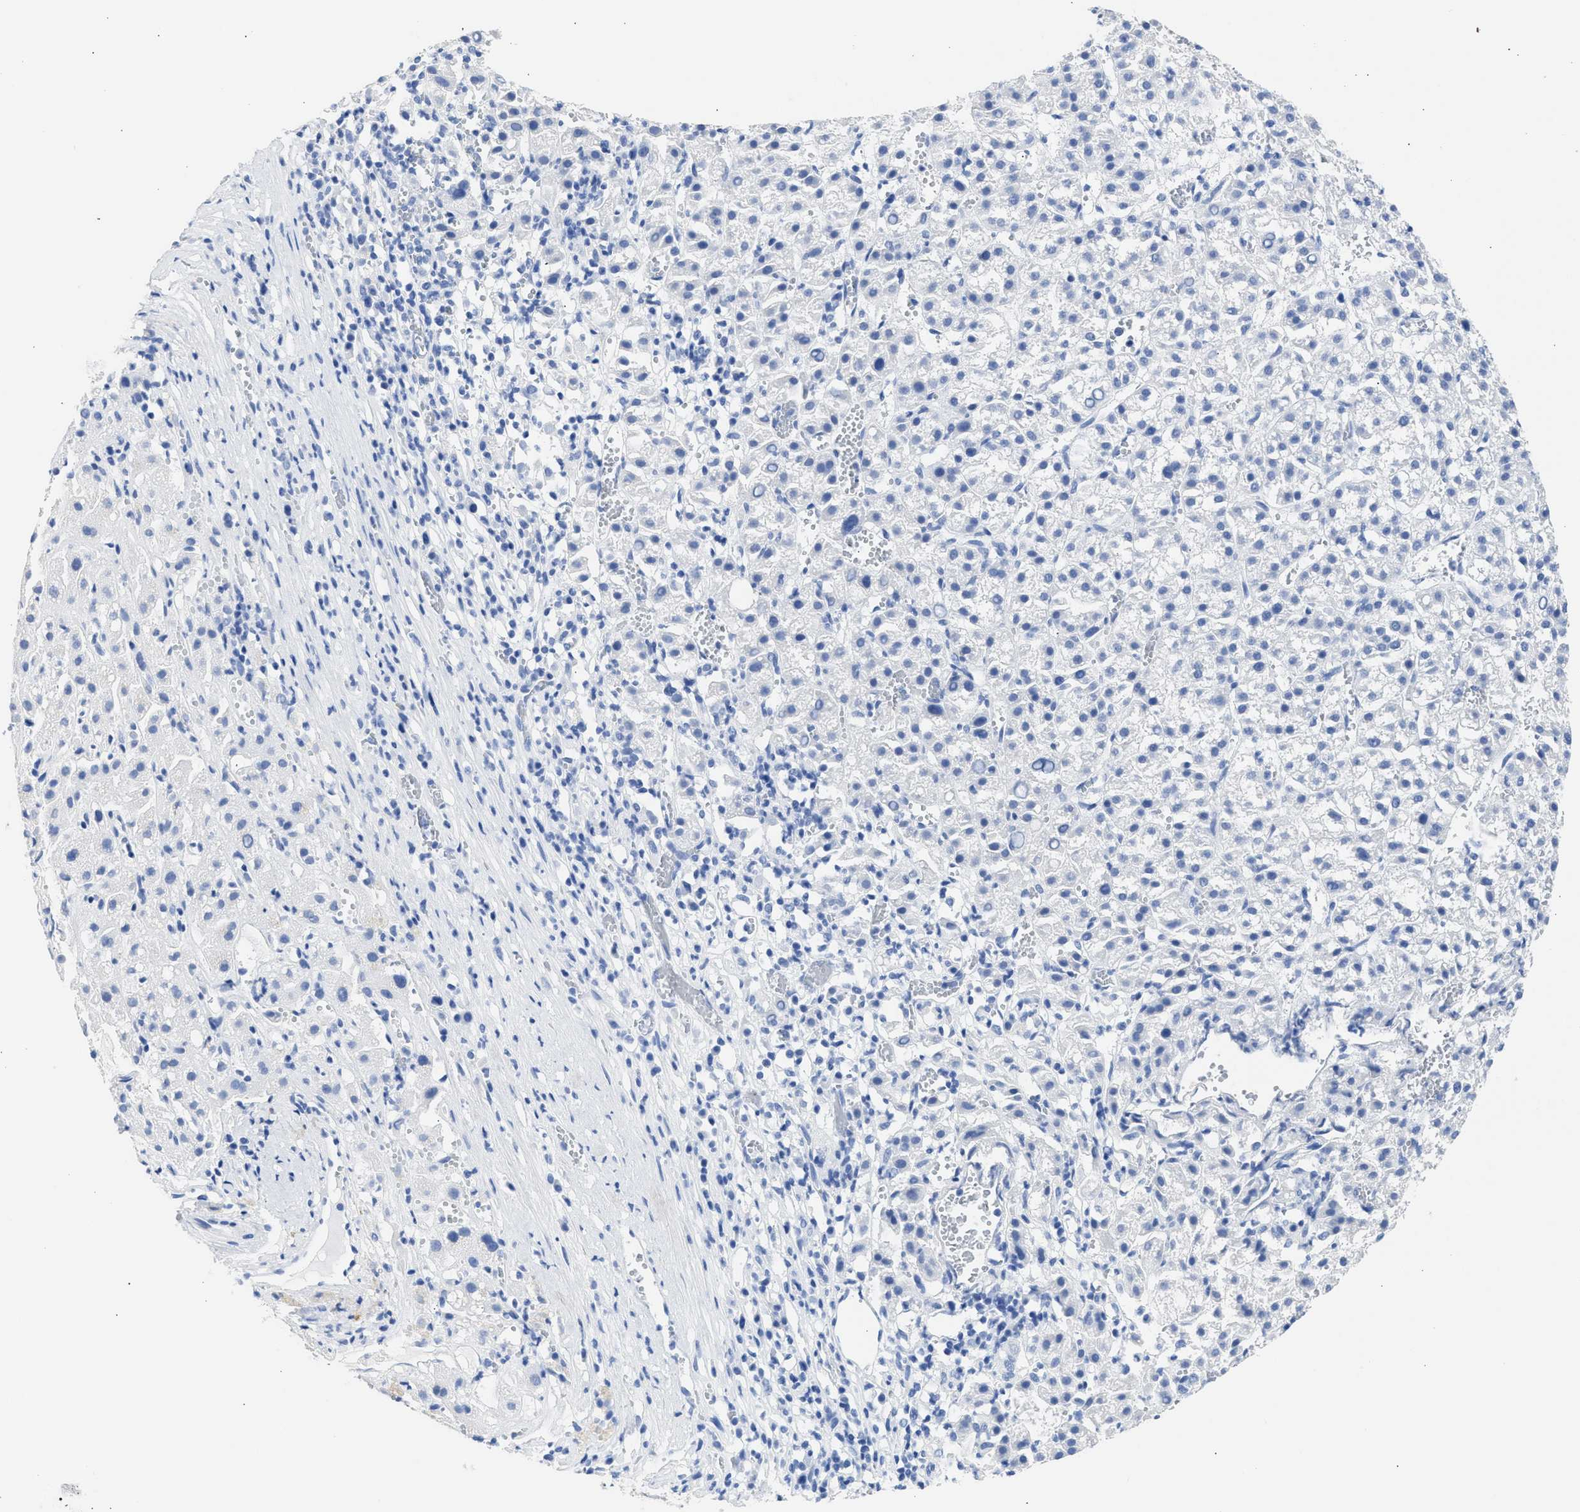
{"staining": {"intensity": "negative", "quantity": "none", "location": "none"}, "tissue": "liver cancer", "cell_type": "Tumor cells", "image_type": "cancer", "snomed": [{"axis": "morphology", "description": "Carcinoma, Hepatocellular, NOS"}, {"axis": "topography", "description": "Liver"}], "caption": "A micrograph of human liver hepatocellular carcinoma is negative for staining in tumor cells.", "gene": "NCAM1", "patient": {"sex": "female", "age": 58}}